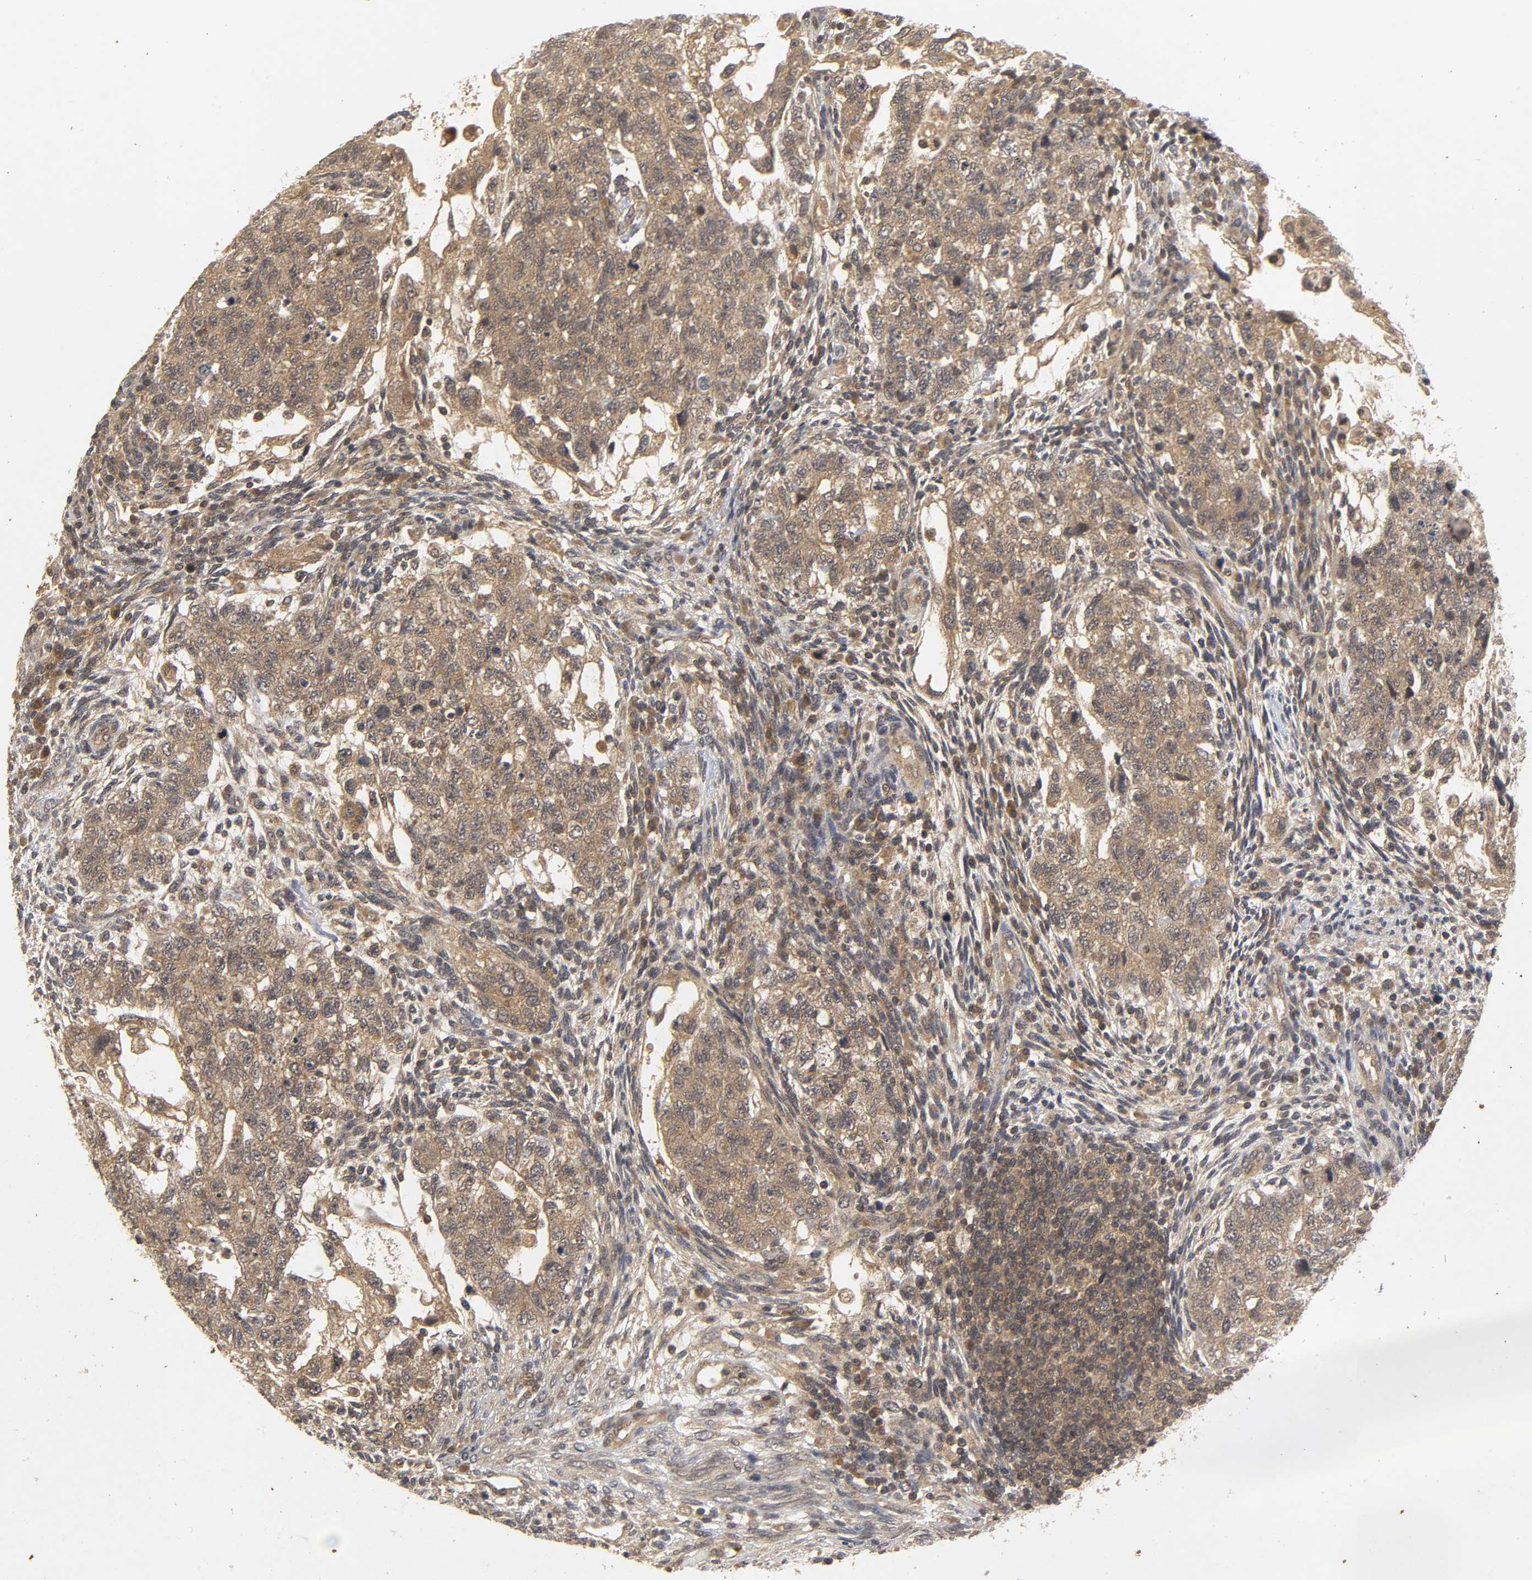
{"staining": {"intensity": "moderate", "quantity": ">75%", "location": "cytoplasmic/membranous"}, "tissue": "testis cancer", "cell_type": "Tumor cells", "image_type": "cancer", "snomed": [{"axis": "morphology", "description": "Normal tissue, NOS"}, {"axis": "morphology", "description": "Carcinoma, Embryonal, NOS"}, {"axis": "topography", "description": "Testis"}], "caption": "Human testis cancer (embryonal carcinoma) stained for a protein (brown) reveals moderate cytoplasmic/membranous positive positivity in about >75% of tumor cells.", "gene": "TRAF6", "patient": {"sex": "male", "age": 36}}